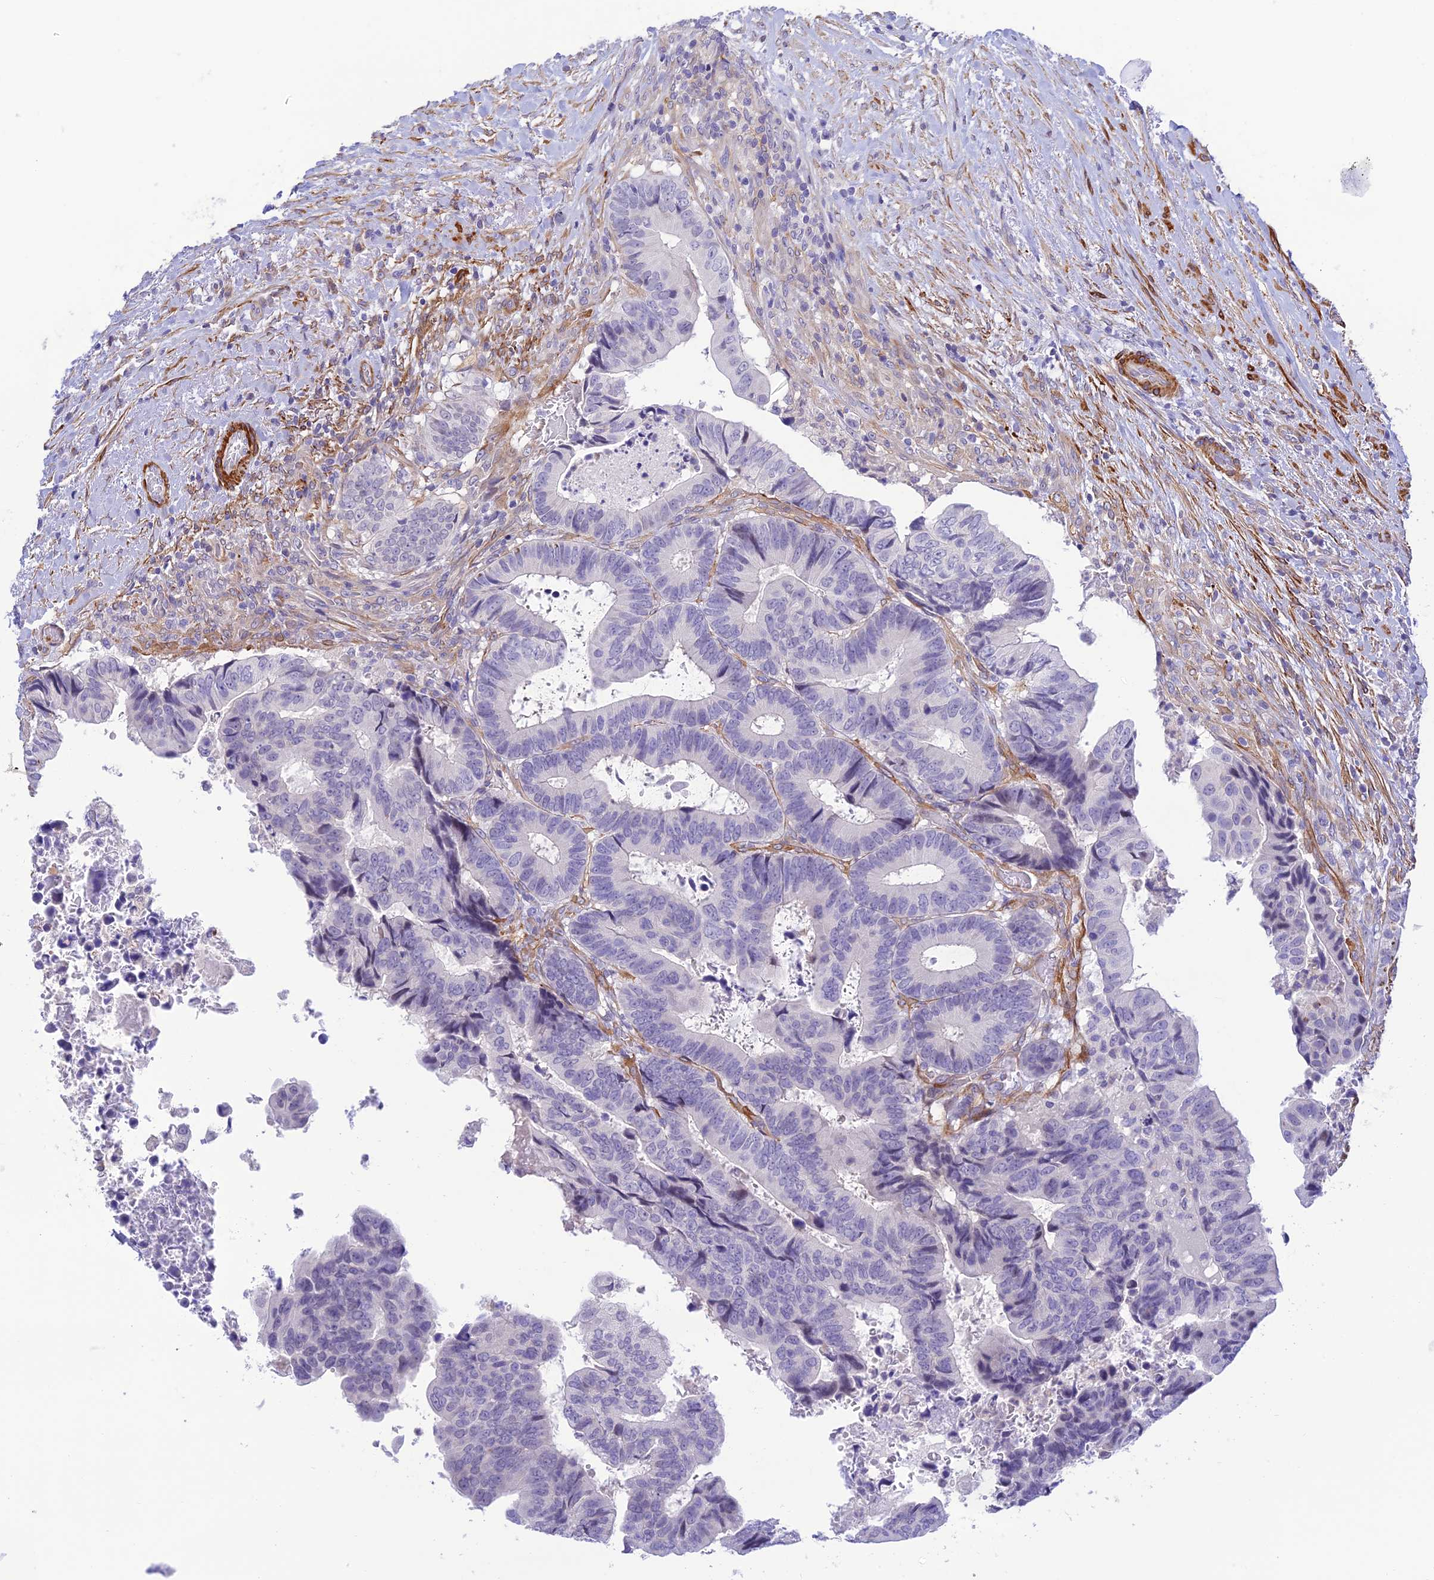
{"staining": {"intensity": "negative", "quantity": "none", "location": "none"}, "tissue": "colorectal cancer", "cell_type": "Tumor cells", "image_type": "cancer", "snomed": [{"axis": "morphology", "description": "Adenocarcinoma, NOS"}, {"axis": "topography", "description": "Colon"}], "caption": "IHC micrograph of neoplastic tissue: human colorectal adenocarcinoma stained with DAB displays no significant protein positivity in tumor cells.", "gene": "ZDHHC16", "patient": {"sex": "male", "age": 85}}